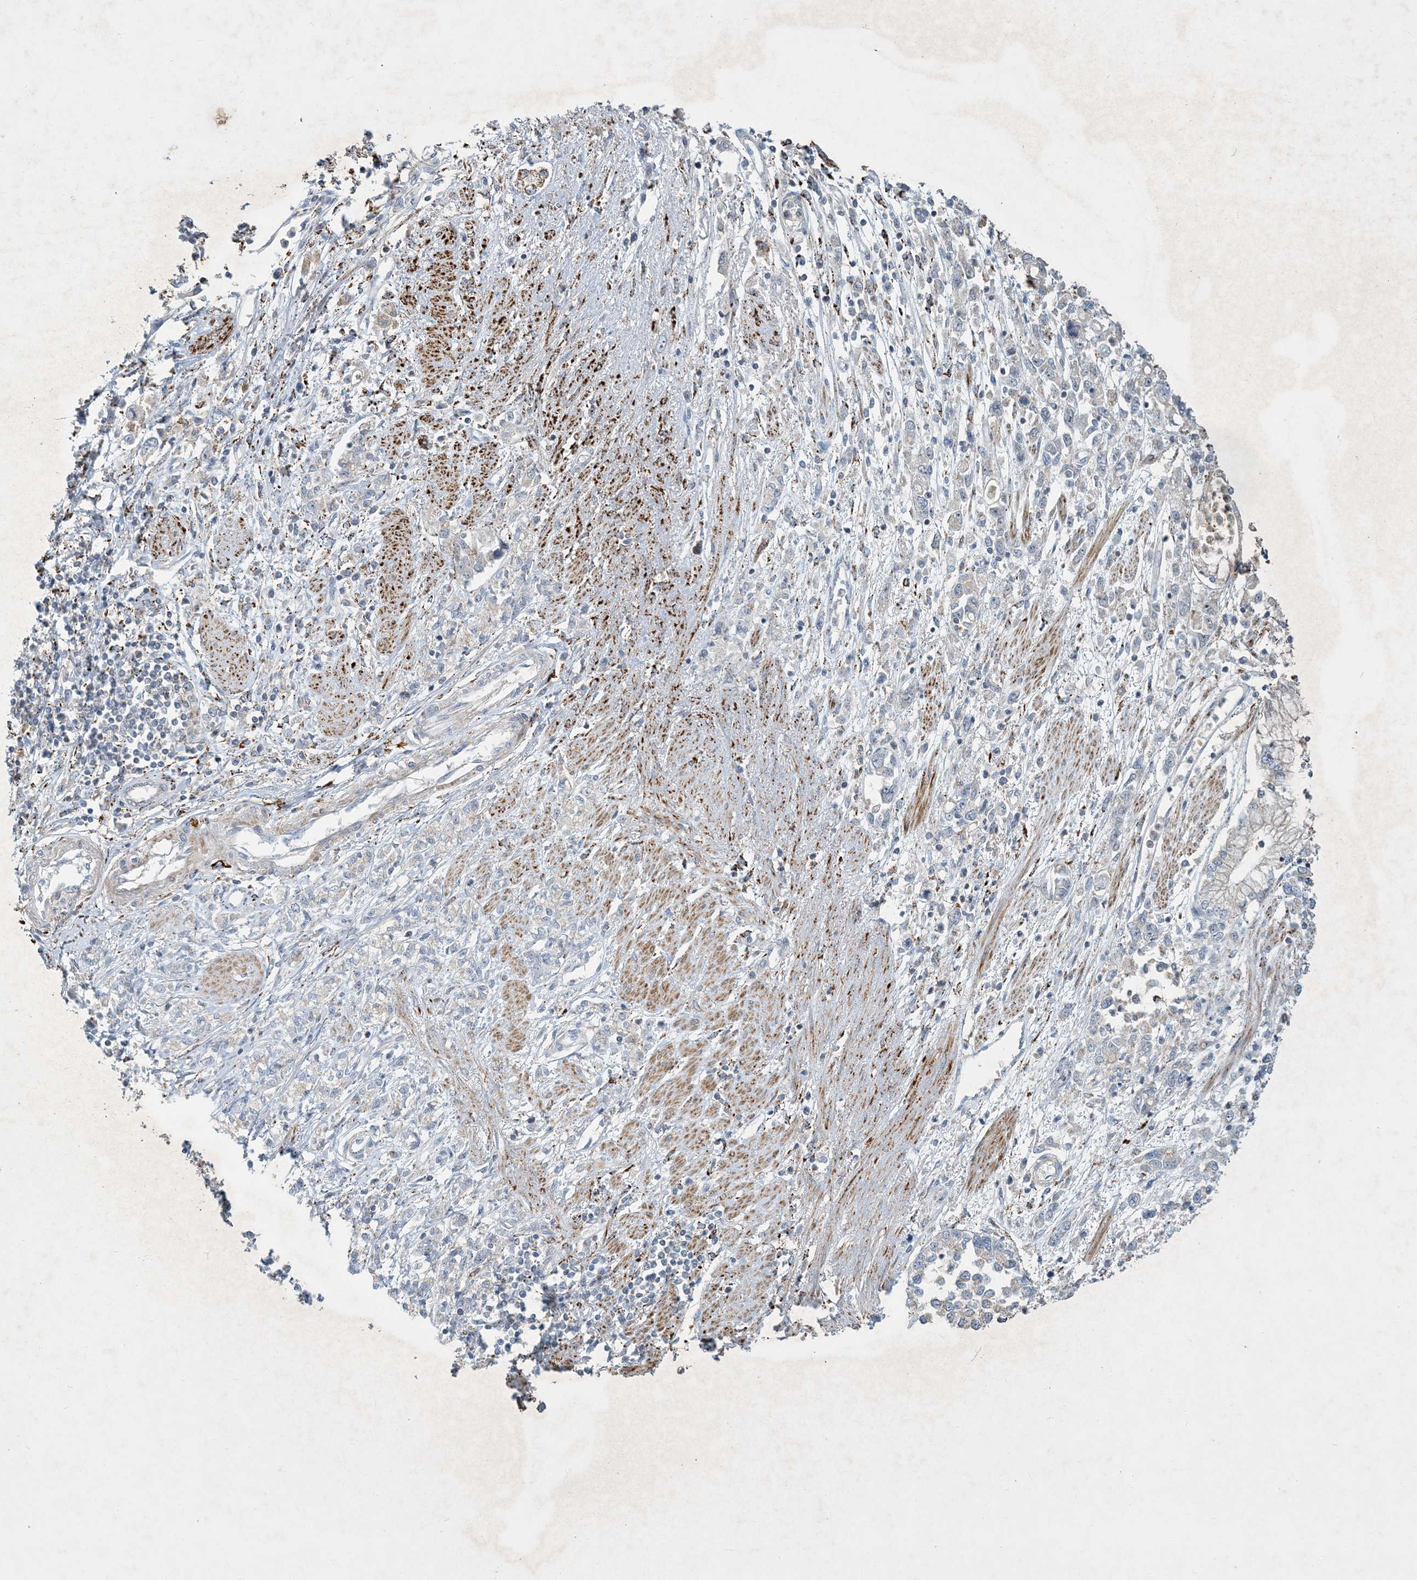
{"staining": {"intensity": "negative", "quantity": "none", "location": "none"}, "tissue": "stomach cancer", "cell_type": "Tumor cells", "image_type": "cancer", "snomed": [{"axis": "morphology", "description": "Adenocarcinoma, NOS"}, {"axis": "topography", "description": "Stomach"}], "caption": "Human adenocarcinoma (stomach) stained for a protein using immunohistochemistry shows no staining in tumor cells.", "gene": "LTN1", "patient": {"sex": "female", "age": 76}}